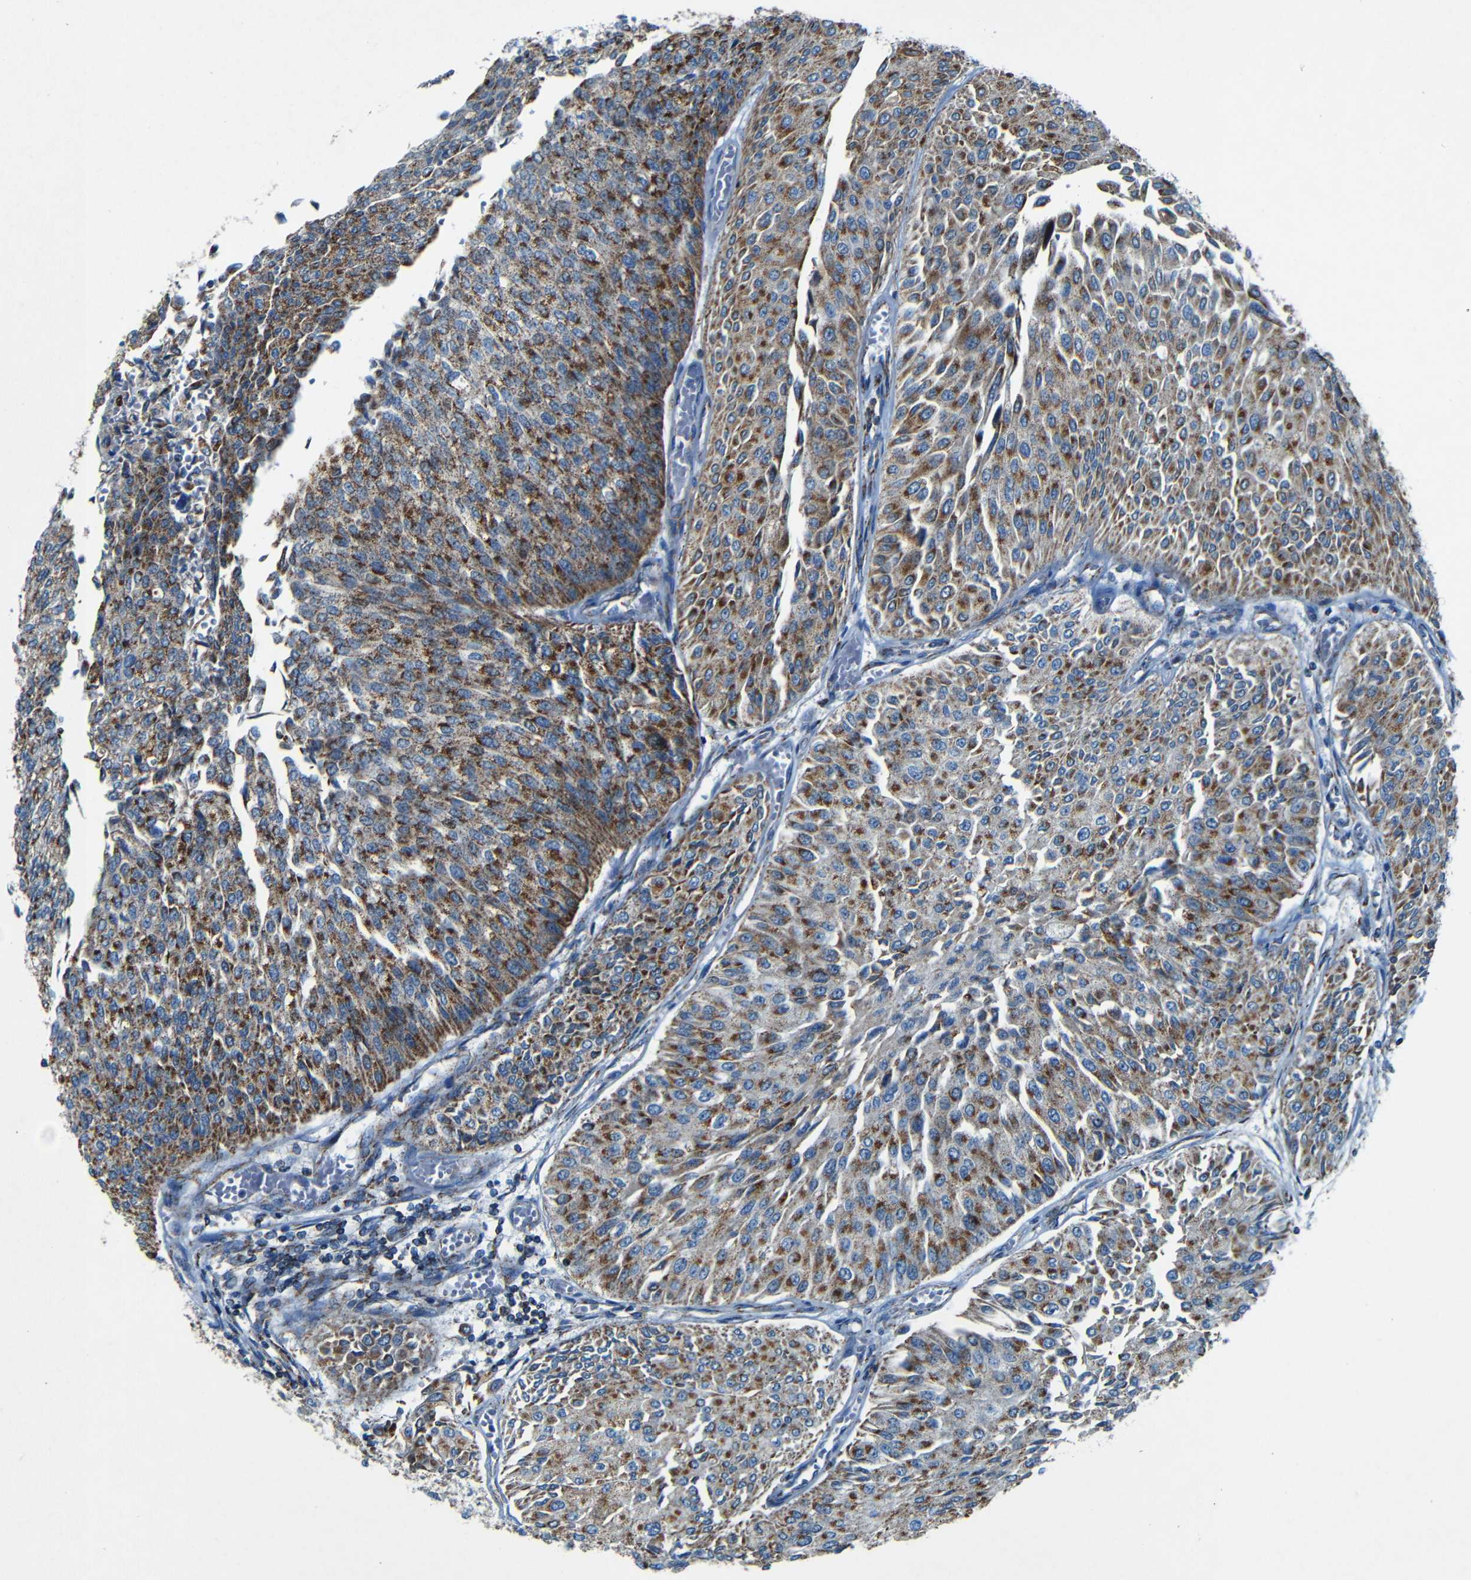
{"staining": {"intensity": "strong", "quantity": ">75%", "location": "cytoplasmic/membranous"}, "tissue": "urothelial cancer", "cell_type": "Tumor cells", "image_type": "cancer", "snomed": [{"axis": "morphology", "description": "Urothelial carcinoma, Low grade"}, {"axis": "topography", "description": "Urinary bladder"}], "caption": "A photomicrograph of urothelial cancer stained for a protein reveals strong cytoplasmic/membranous brown staining in tumor cells.", "gene": "WSCD2", "patient": {"sex": "male", "age": 67}}